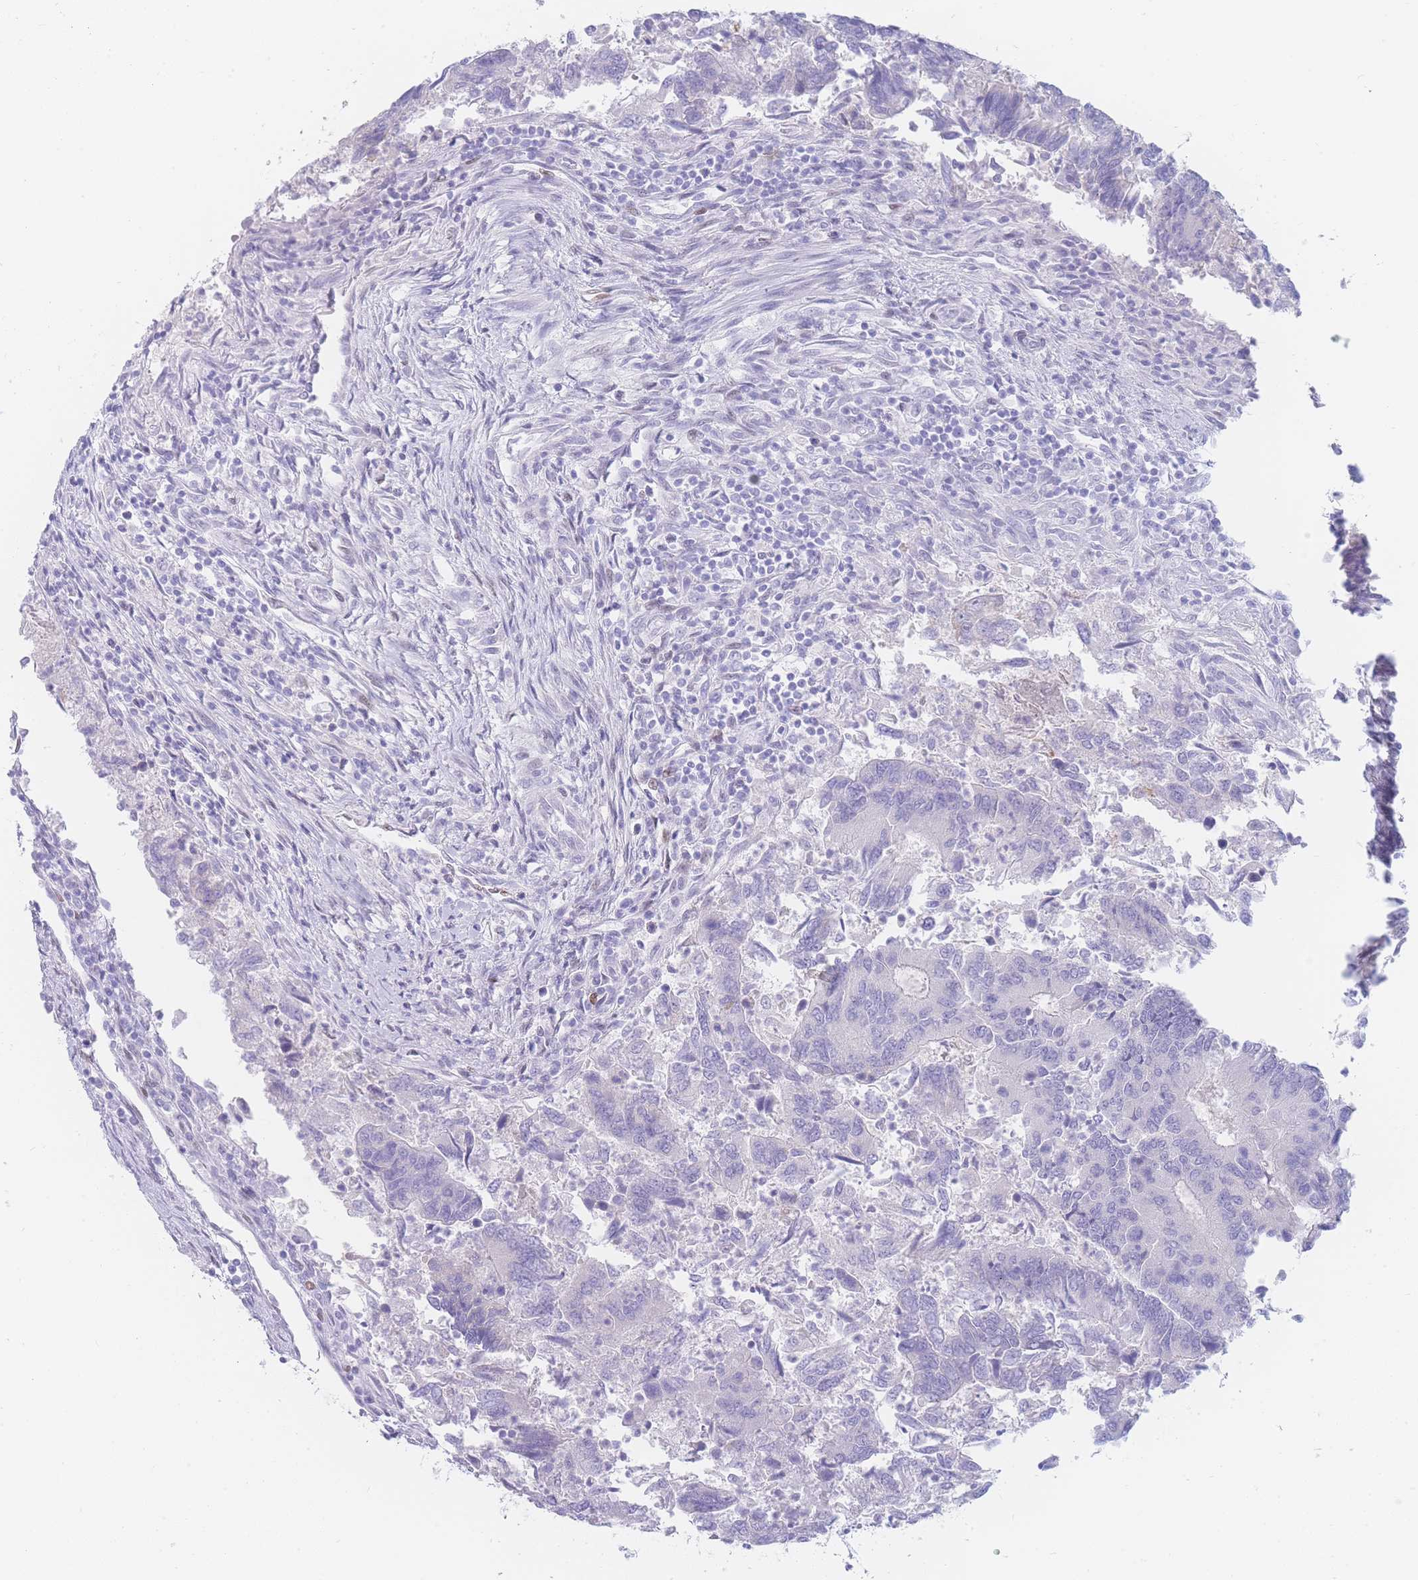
{"staining": {"intensity": "negative", "quantity": "none", "location": "none"}, "tissue": "colorectal cancer", "cell_type": "Tumor cells", "image_type": "cancer", "snomed": [{"axis": "morphology", "description": "Adenocarcinoma, NOS"}, {"axis": "topography", "description": "Colon"}], "caption": "Adenocarcinoma (colorectal) stained for a protein using immunohistochemistry exhibits no expression tumor cells.", "gene": "PSMB5", "patient": {"sex": "female", "age": 67}}